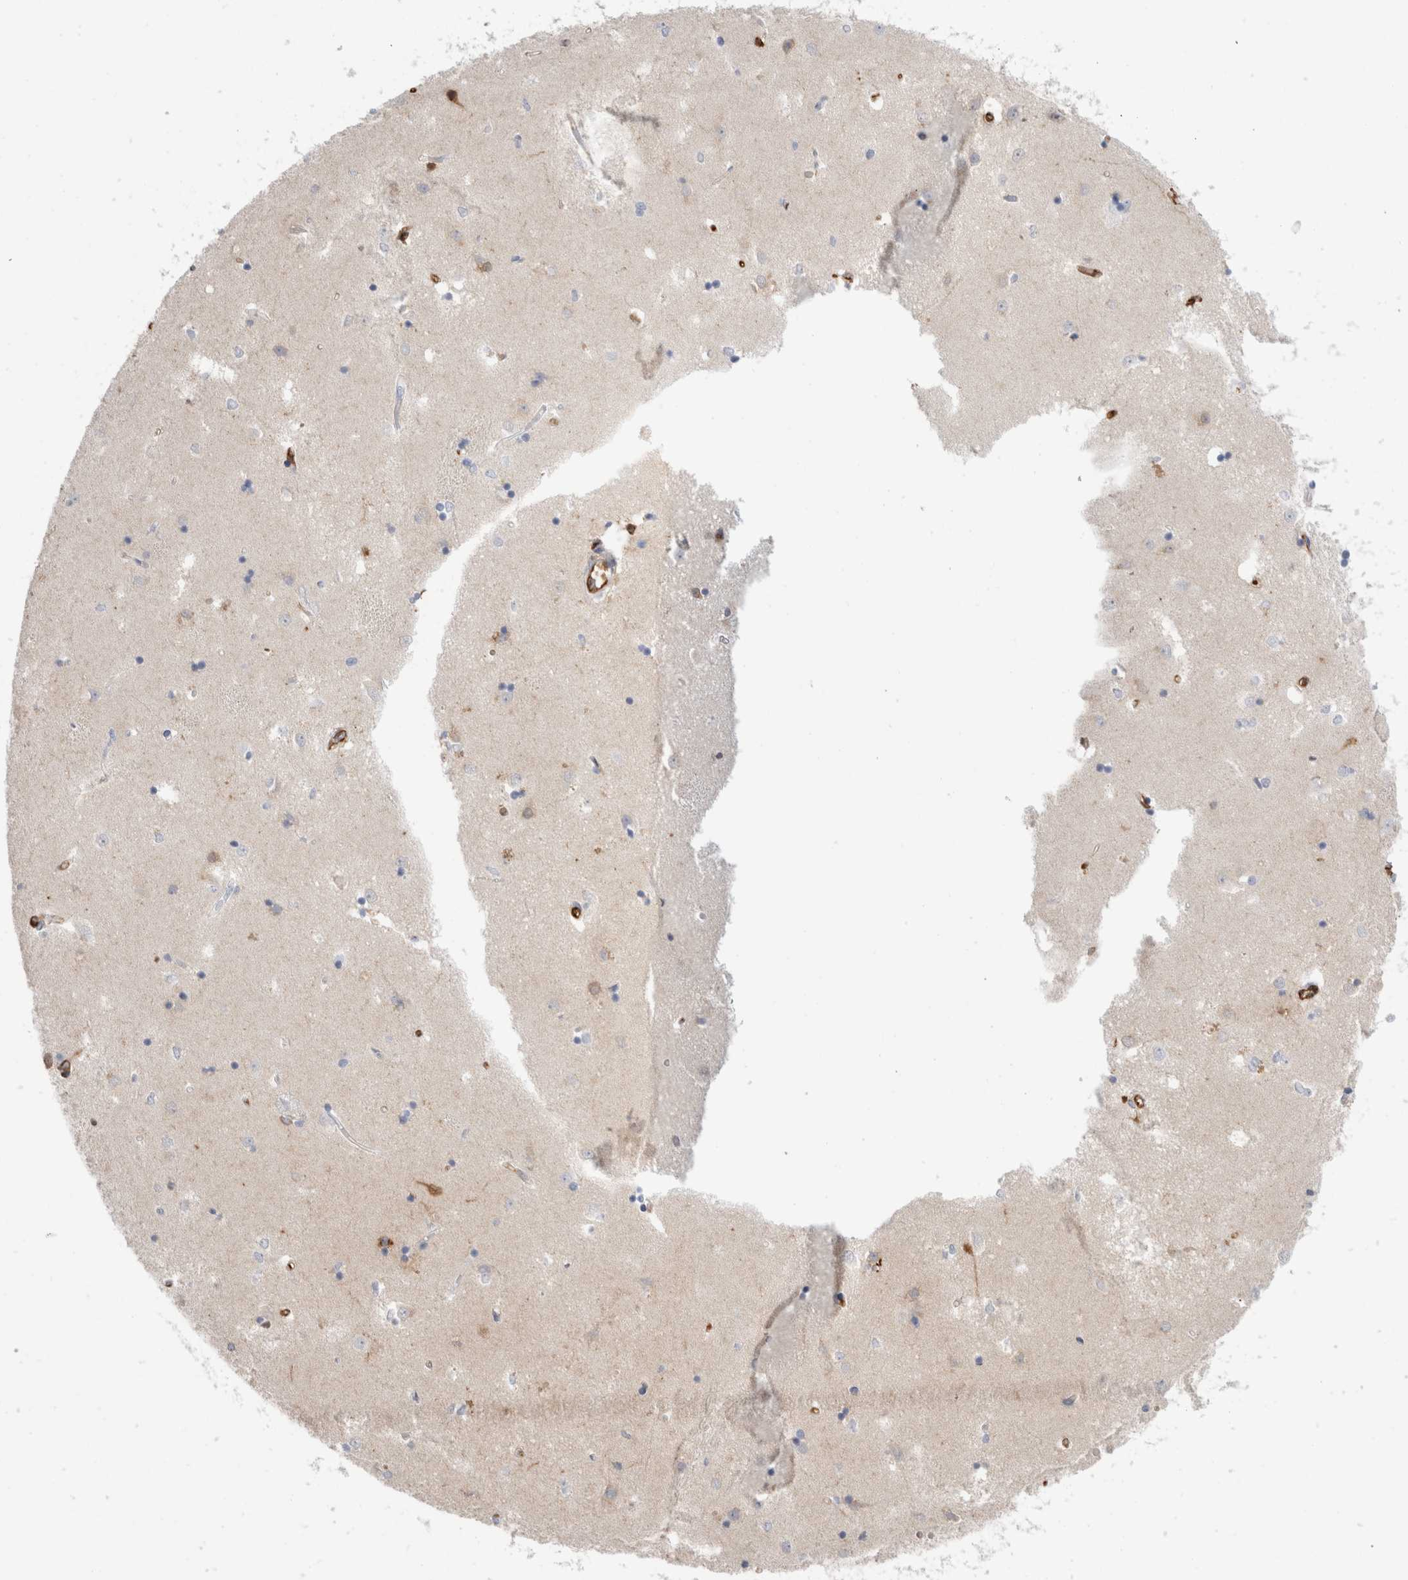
{"staining": {"intensity": "negative", "quantity": "none", "location": "none"}, "tissue": "caudate", "cell_type": "Glial cells", "image_type": "normal", "snomed": [{"axis": "morphology", "description": "Normal tissue, NOS"}, {"axis": "topography", "description": "Lateral ventricle wall"}], "caption": "IHC histopathology image of benign caudate: human caudate stained with DAB shows no significant protein positivity in glial cells.", "gene": "NAPEPLD", "patient": {"sex": "male", "age": 45}}